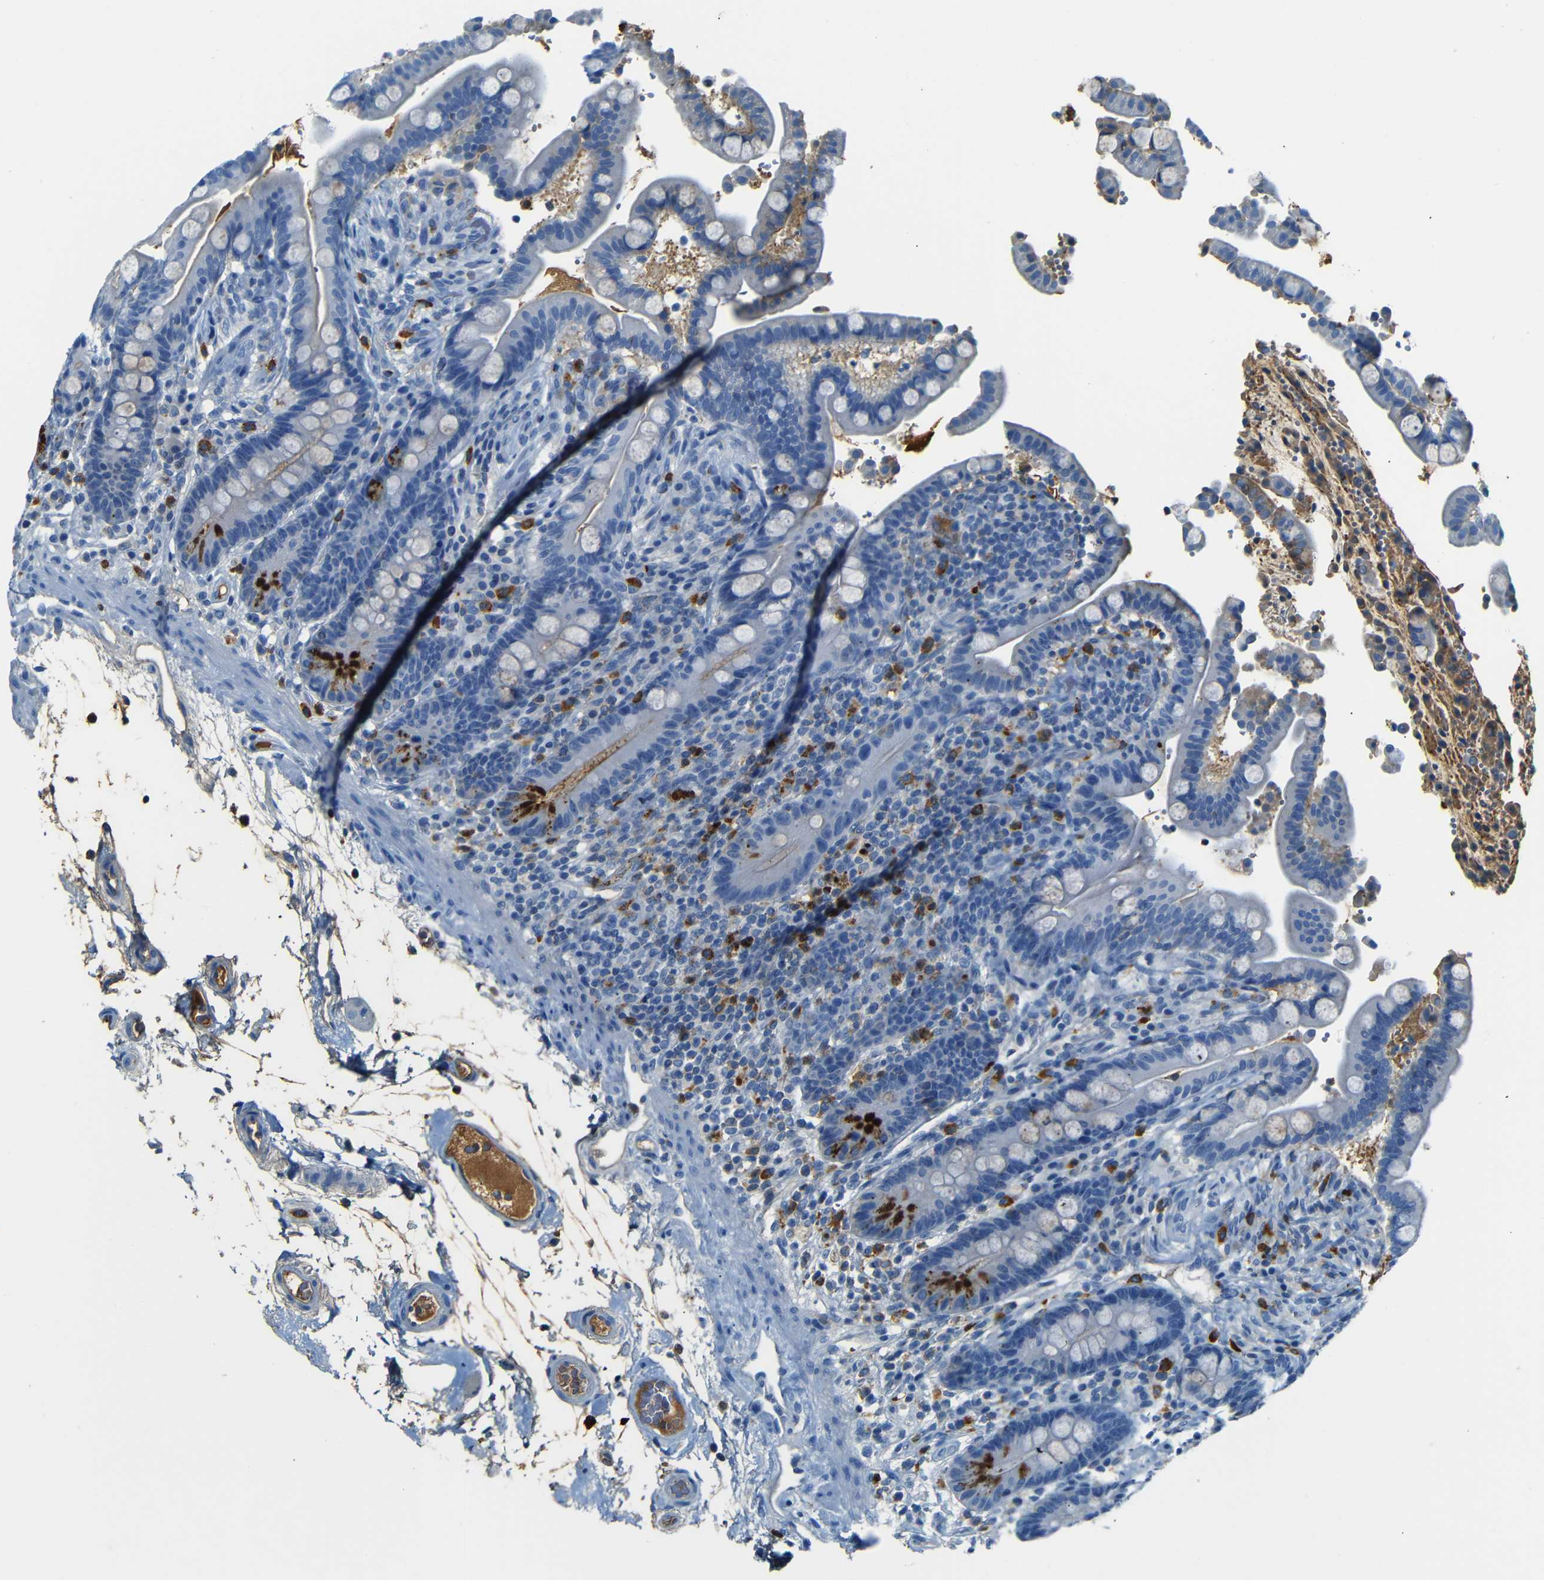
{"staining": {"intensity": "negative", "quantity": "none", "location": "none"}, "tissue": "colon", "cell_type": "Endothelial cells", "image_type": "normal", "snomed": [{"axis": "morphology", "description": "Normal tissue, NOS"}, {"axis": "topography", "description": "Colon"}], "caption": "Immunohistochemical staining of normal human colon exhibits no significant positivity in endothelial cells. (Brightfield microscopy of DAB immunohistochemistry at high magnification).", "gene": "SERPINA1", "patient": {"sex": "male", "age": 73}}